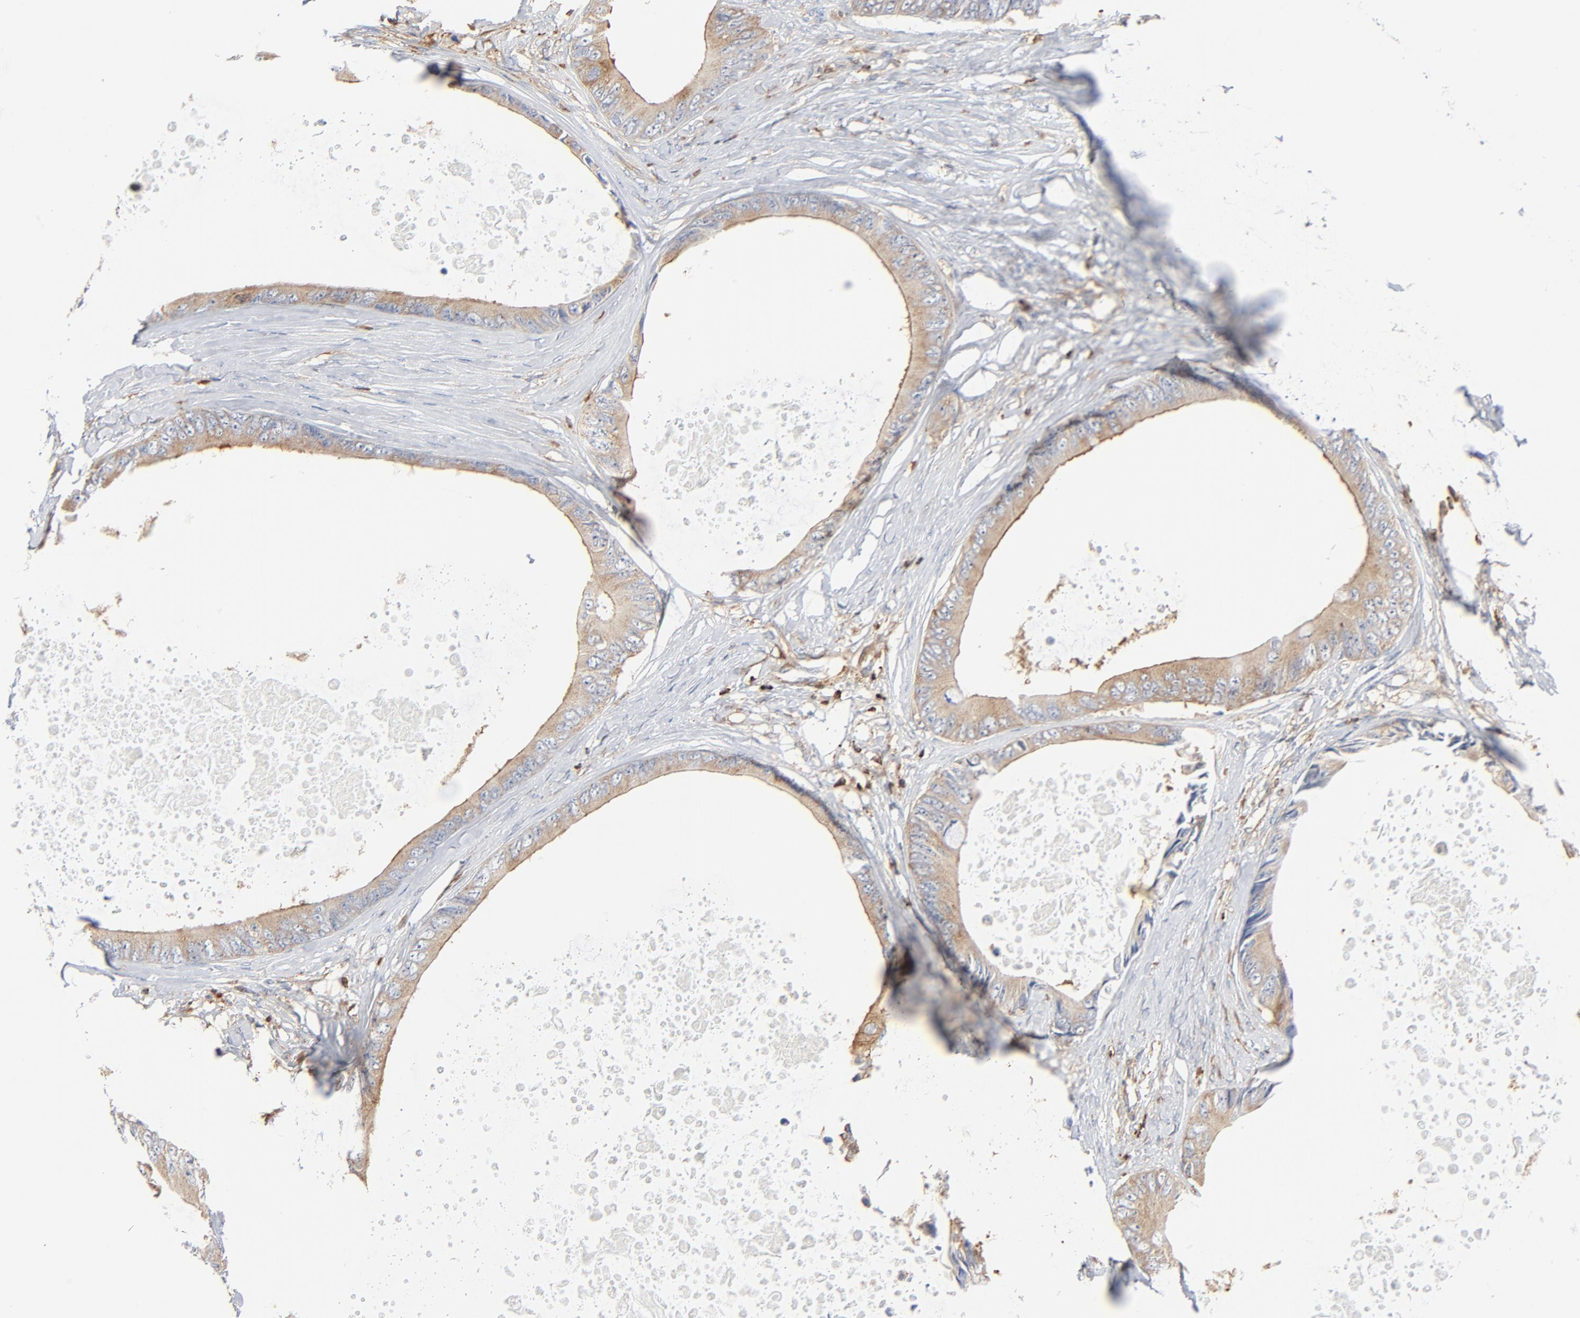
{"staining": {"intensity": "weak", "quantity": ">75%", "location": "cytoplasmic/membranous"}, "tissue": "colorectal cancer", "cell_type": "Tumor cells", "image_type": "cancer", "snomed": [{"axis": "morphology", "description": "Normal tissue, NOS"}, {"axis": "morphology", "description": "Adenocarcinoma, NOS"}, {"axis": "topography", "description": "Rectum"}, {"axis": "topography", "description": "Peripheral nerve tissue"}], "caption": "High-power microscopy captured an IHC micrograph of colorectal cancer, revealing weak cytoplasmic/membranous expression in about >75% of tumor cells.", "gene": "SH3KBP1", "patient": {"sex": "female", "age": 77}}